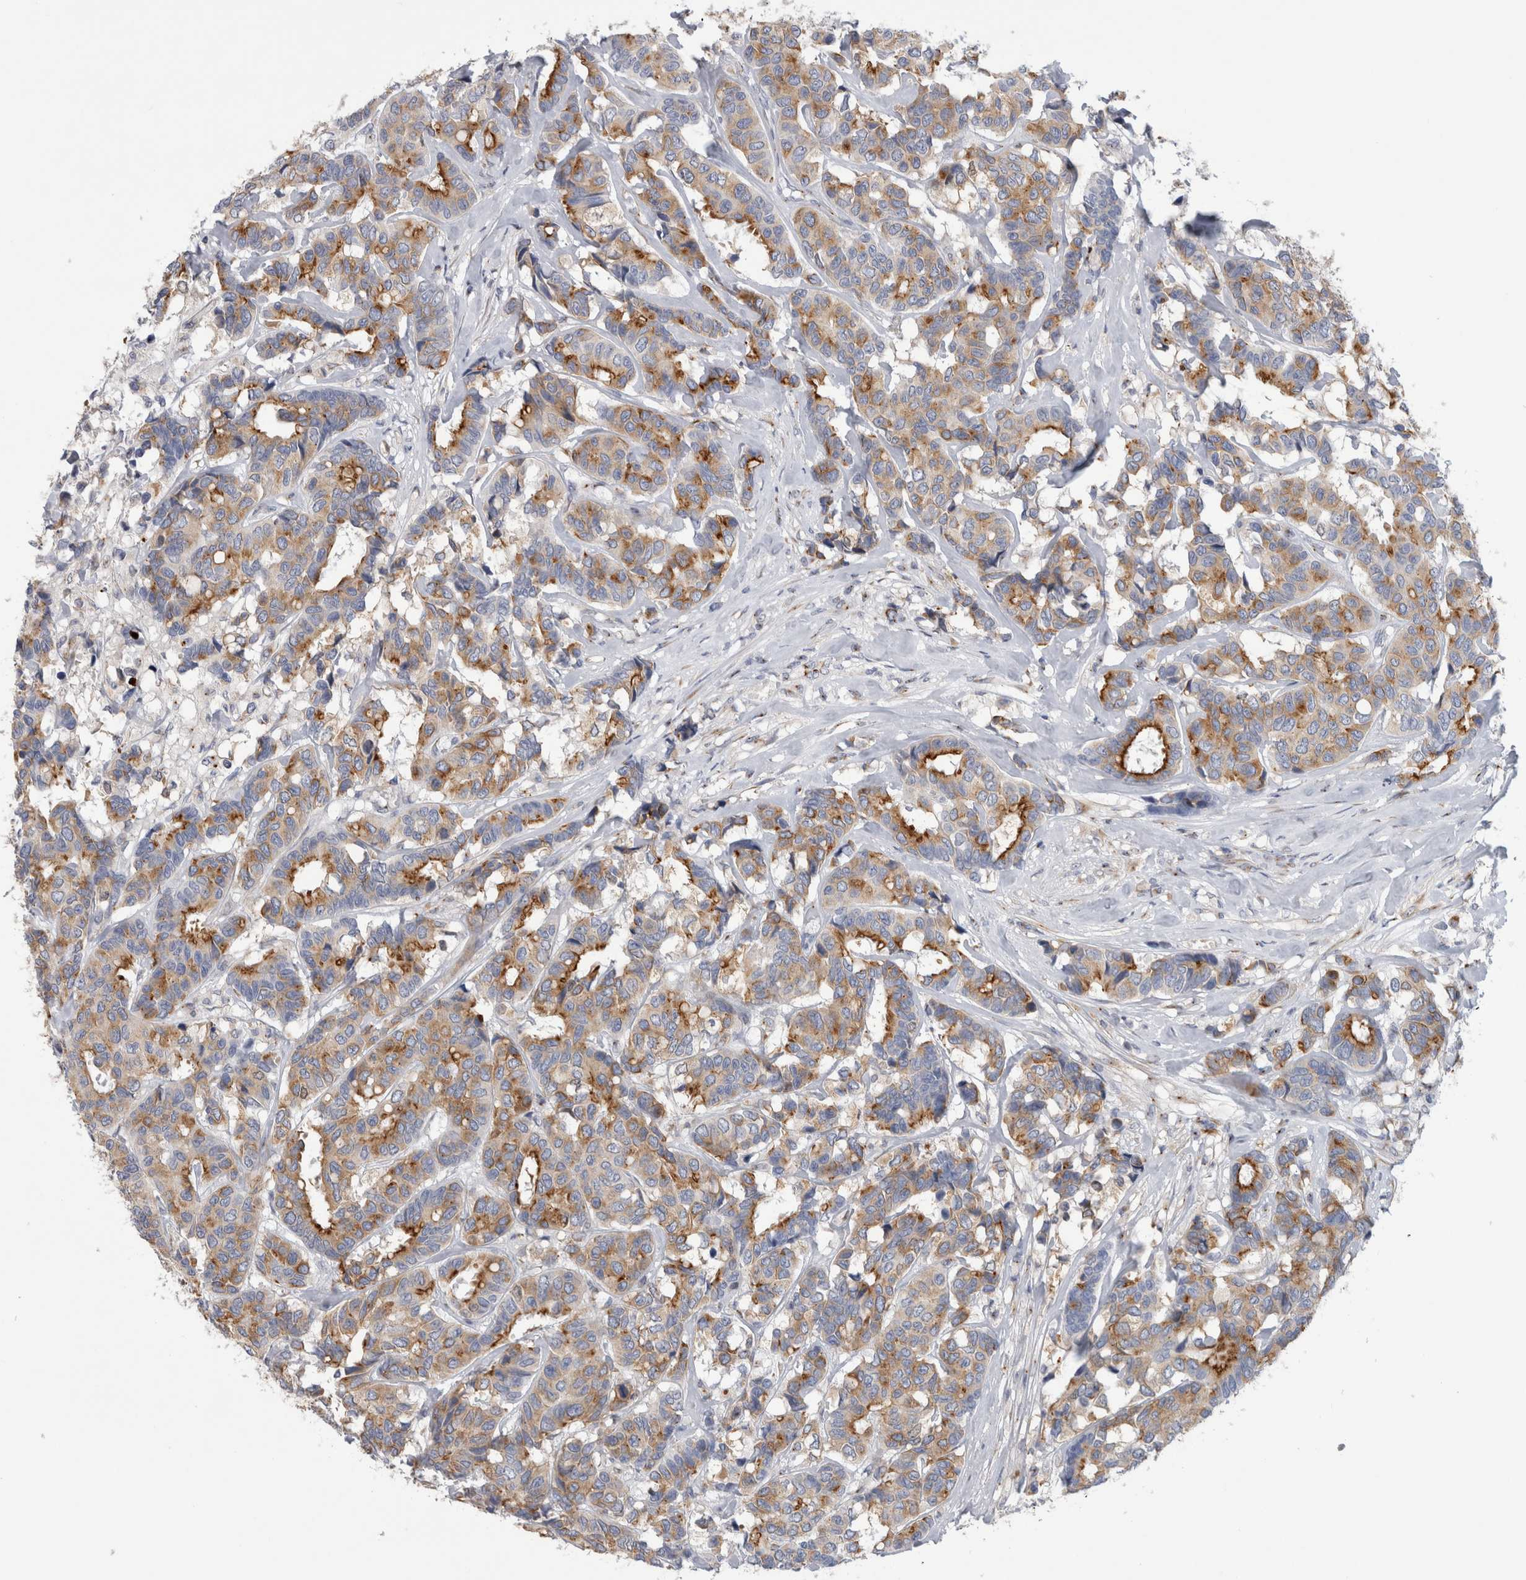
{"staining": {"intensity": "moderate", "quantity": ">75%", "location": "cytoplasmic/membranous"}, "tissue": "breast cancer", "cell_type": "Tumor cells", "image_type": "cancer", "snomed": [{"axis": "morphology", "description": "Duct carcinoma"}, {"axis": "topography", "description": "Breast"}], "caption": "Brown immunohistochemical staining in human breast intraductal carcinoma demonstrates moderate cytoplasmic/membranous expression in about >75% of tumor cells.", "gene": "AKAP9", "patient": {"sex": "female", "age": 87}}